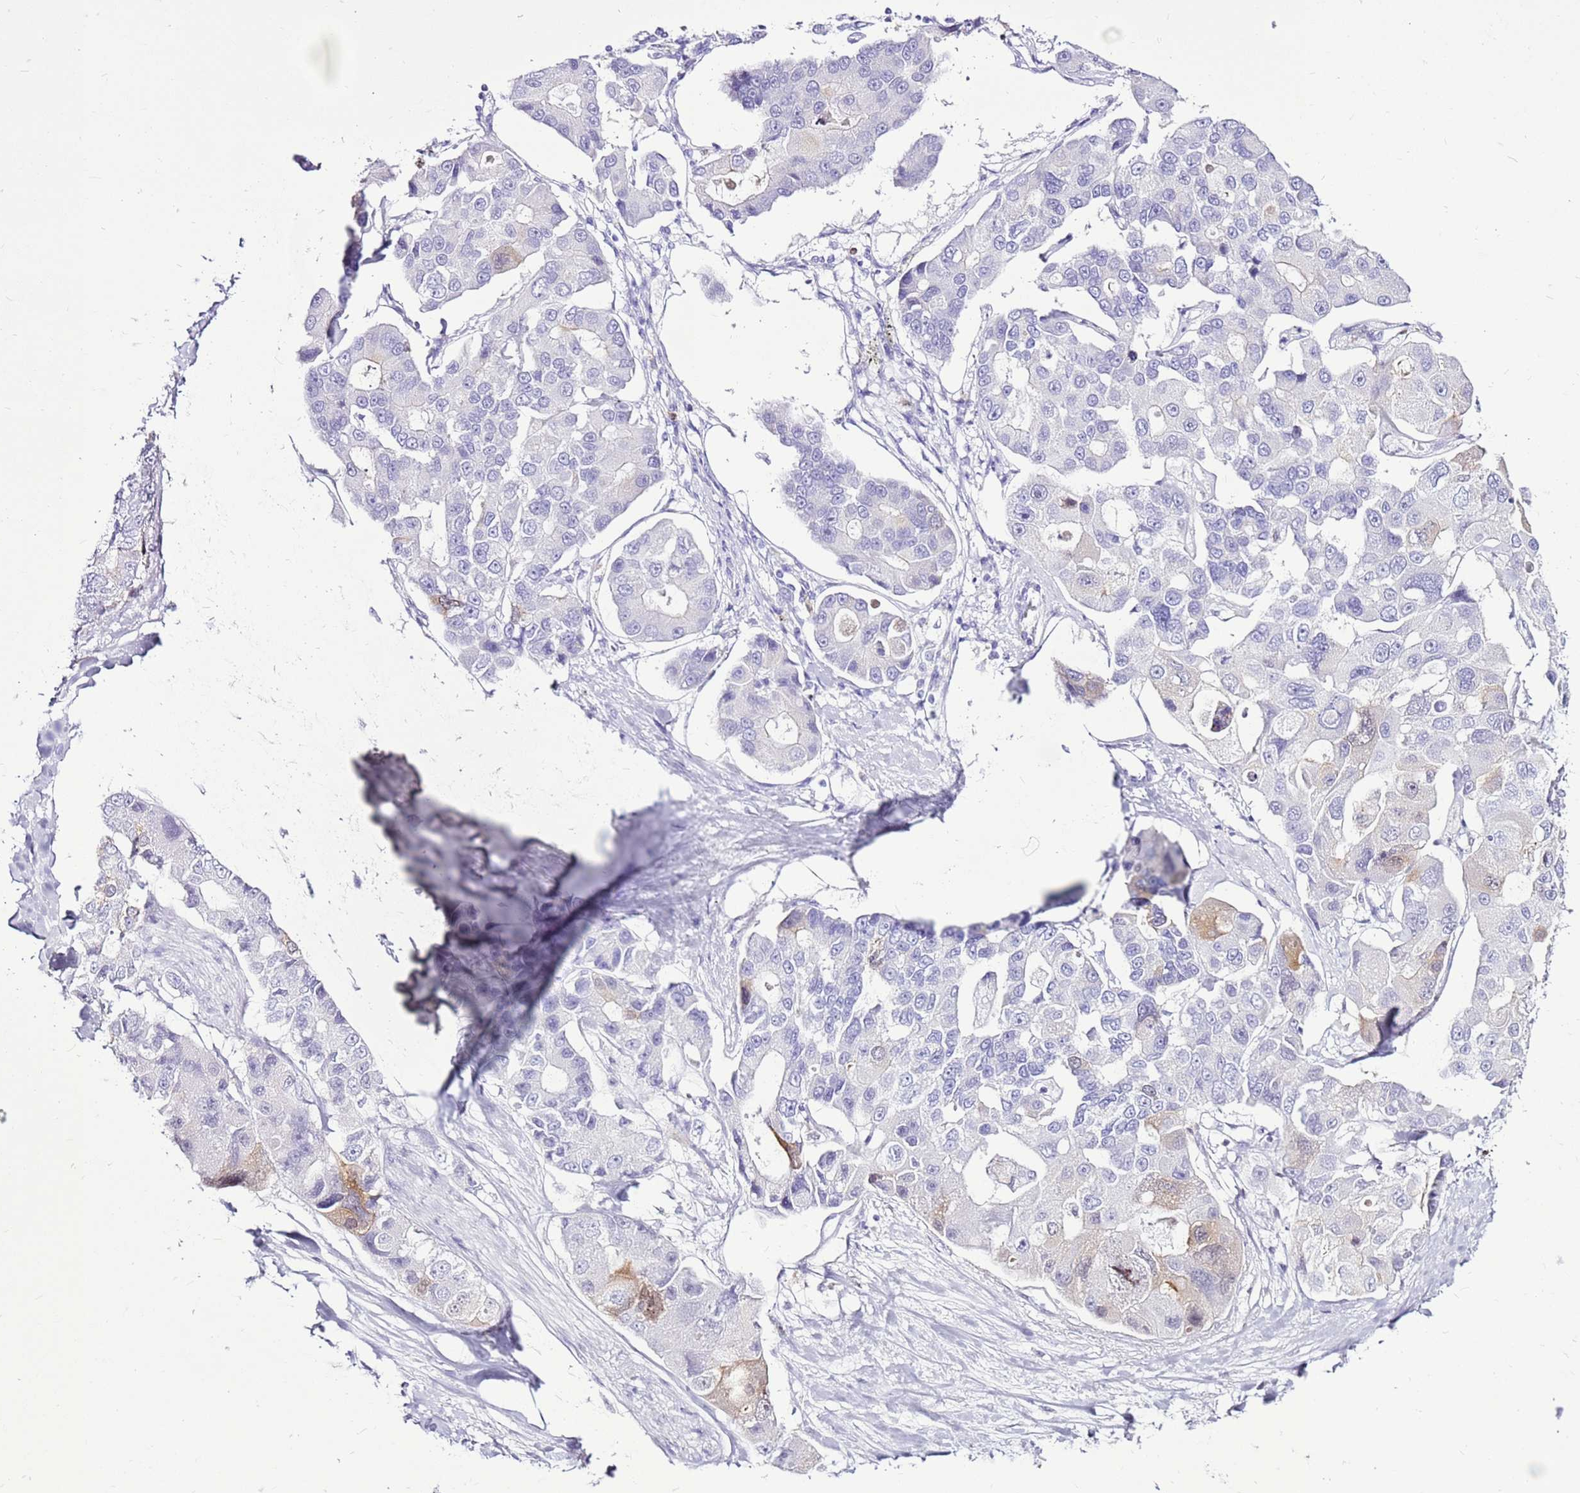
{"staining": {"intensity": "moderate", "quantity": "<25%", "location": "cytoplasmic/membranous"}, "tissue": "lung cancer", "cell_type": "Tumor cells", "image_type": "cancer", "snomed": [{"axis": "morphology", "description": "Adenocarcinoma, NOS"}, {"axis": "topography", "description": "Lung"}], "caption": "Adenocarcinoma (lung) stained for a protein (brown) displays moderate cytoplasmic/membranous positive expression in about <25% of tumor cells.", "gene": "SPC25", "patient": {"sex": "female", "age": 54}}